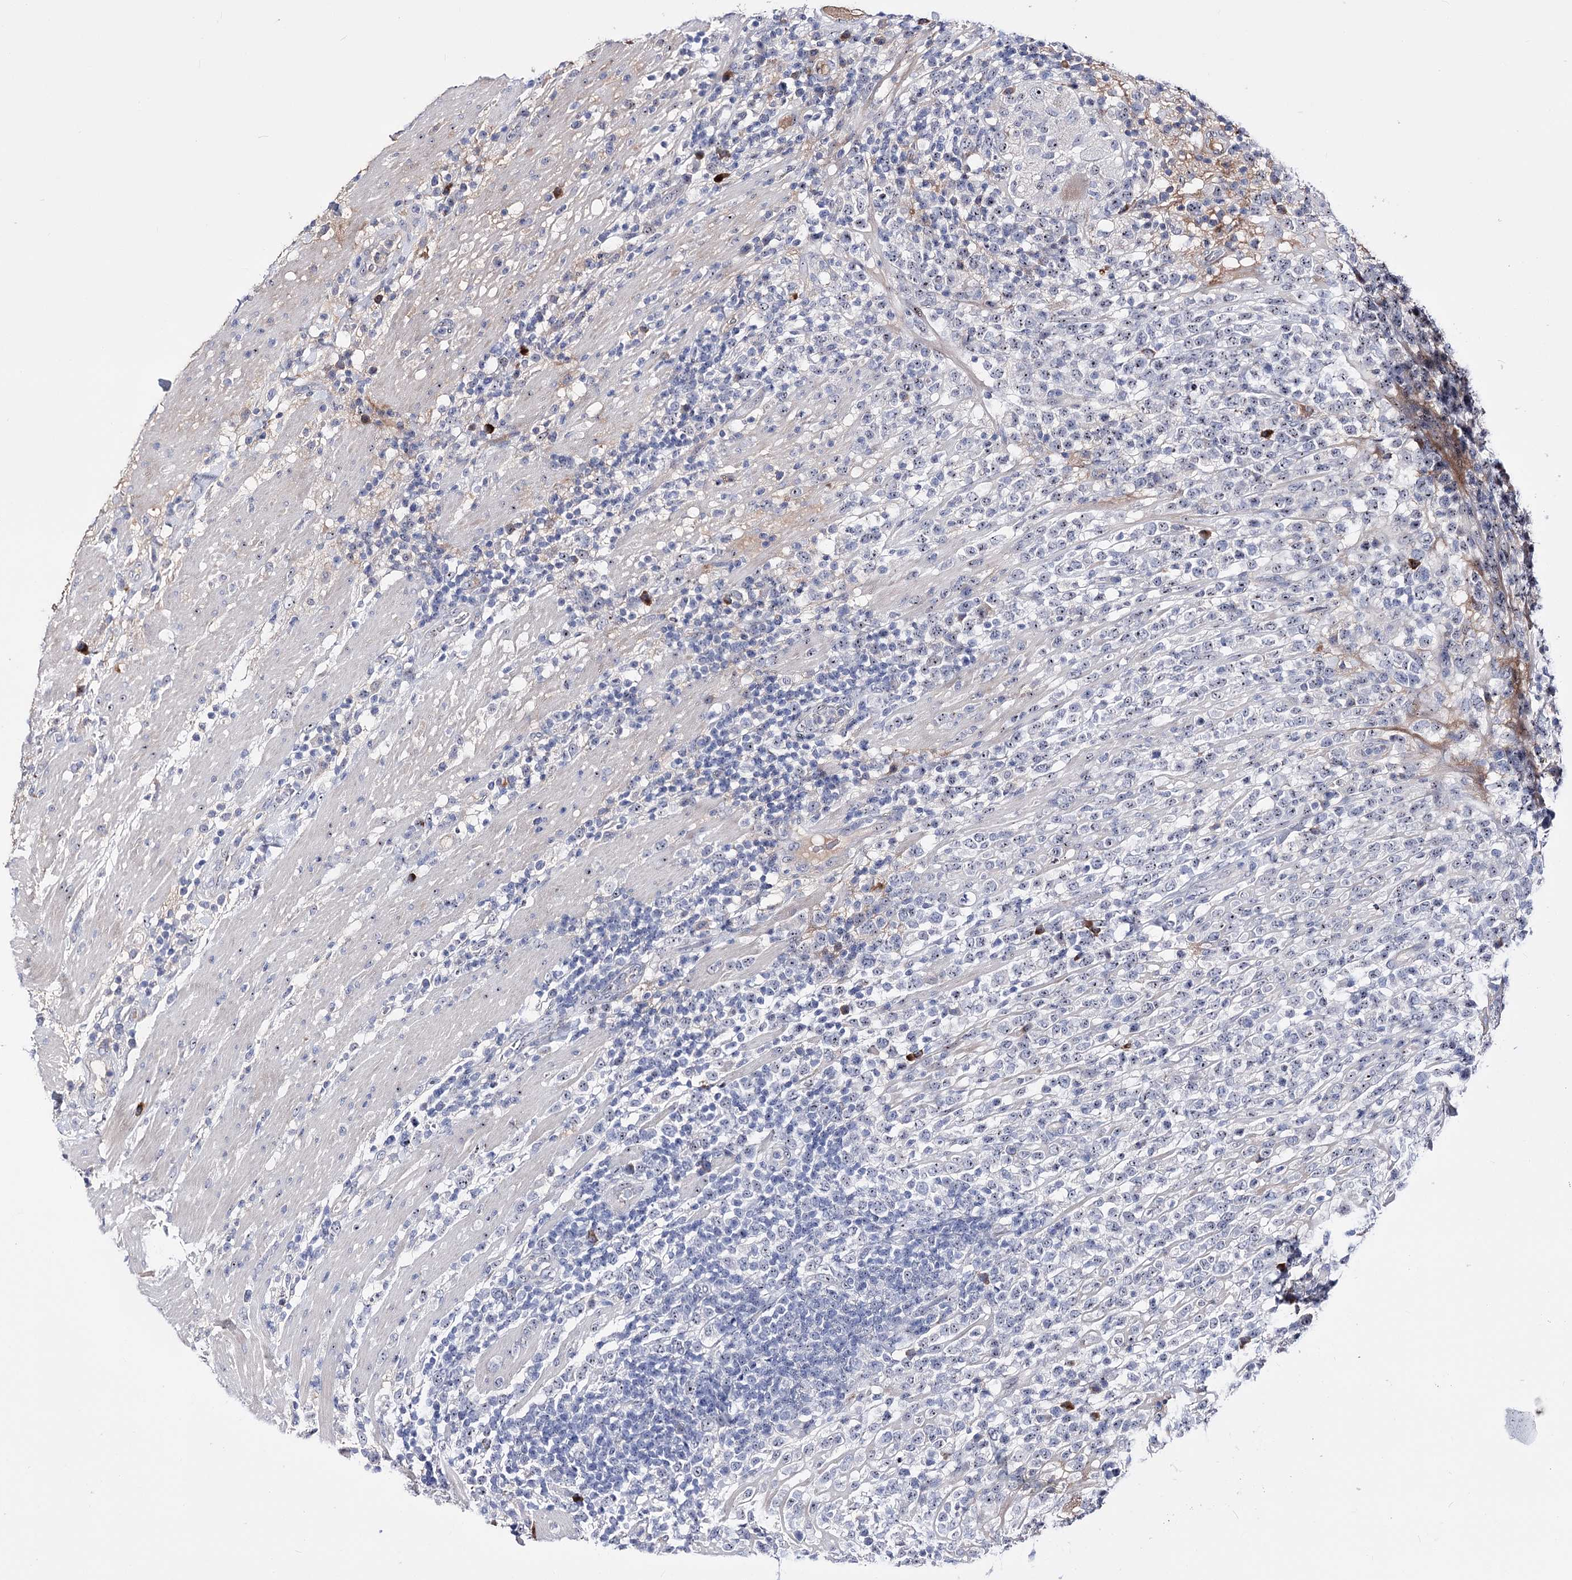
{"staining": {"intensity": "moderate", "quantity": "25%-75%", "location": "nuclear"}, "tissue": "lymphoma", "cell_type": "Tumor cells", "image_type": "cancer", "snomed": [{"axis": "morphology", "description": "Malignant lymphoma, non-Hodgkin's type, High grade"}, {"axis": "topography", "description": "Colon"}], "caption": "IHC image of neoplastic tissue: high-grade malignant lymphoma, non-Hodgkin's type stained using immunohistochemistry (IHC) demonstrates medium levels of moderate protein expression localized specifically in the nuclear of tumor cells, appearing as a nuclear brown color.", "gene": "PCGF5", "patient": {"sex": "female", "age": 53}}